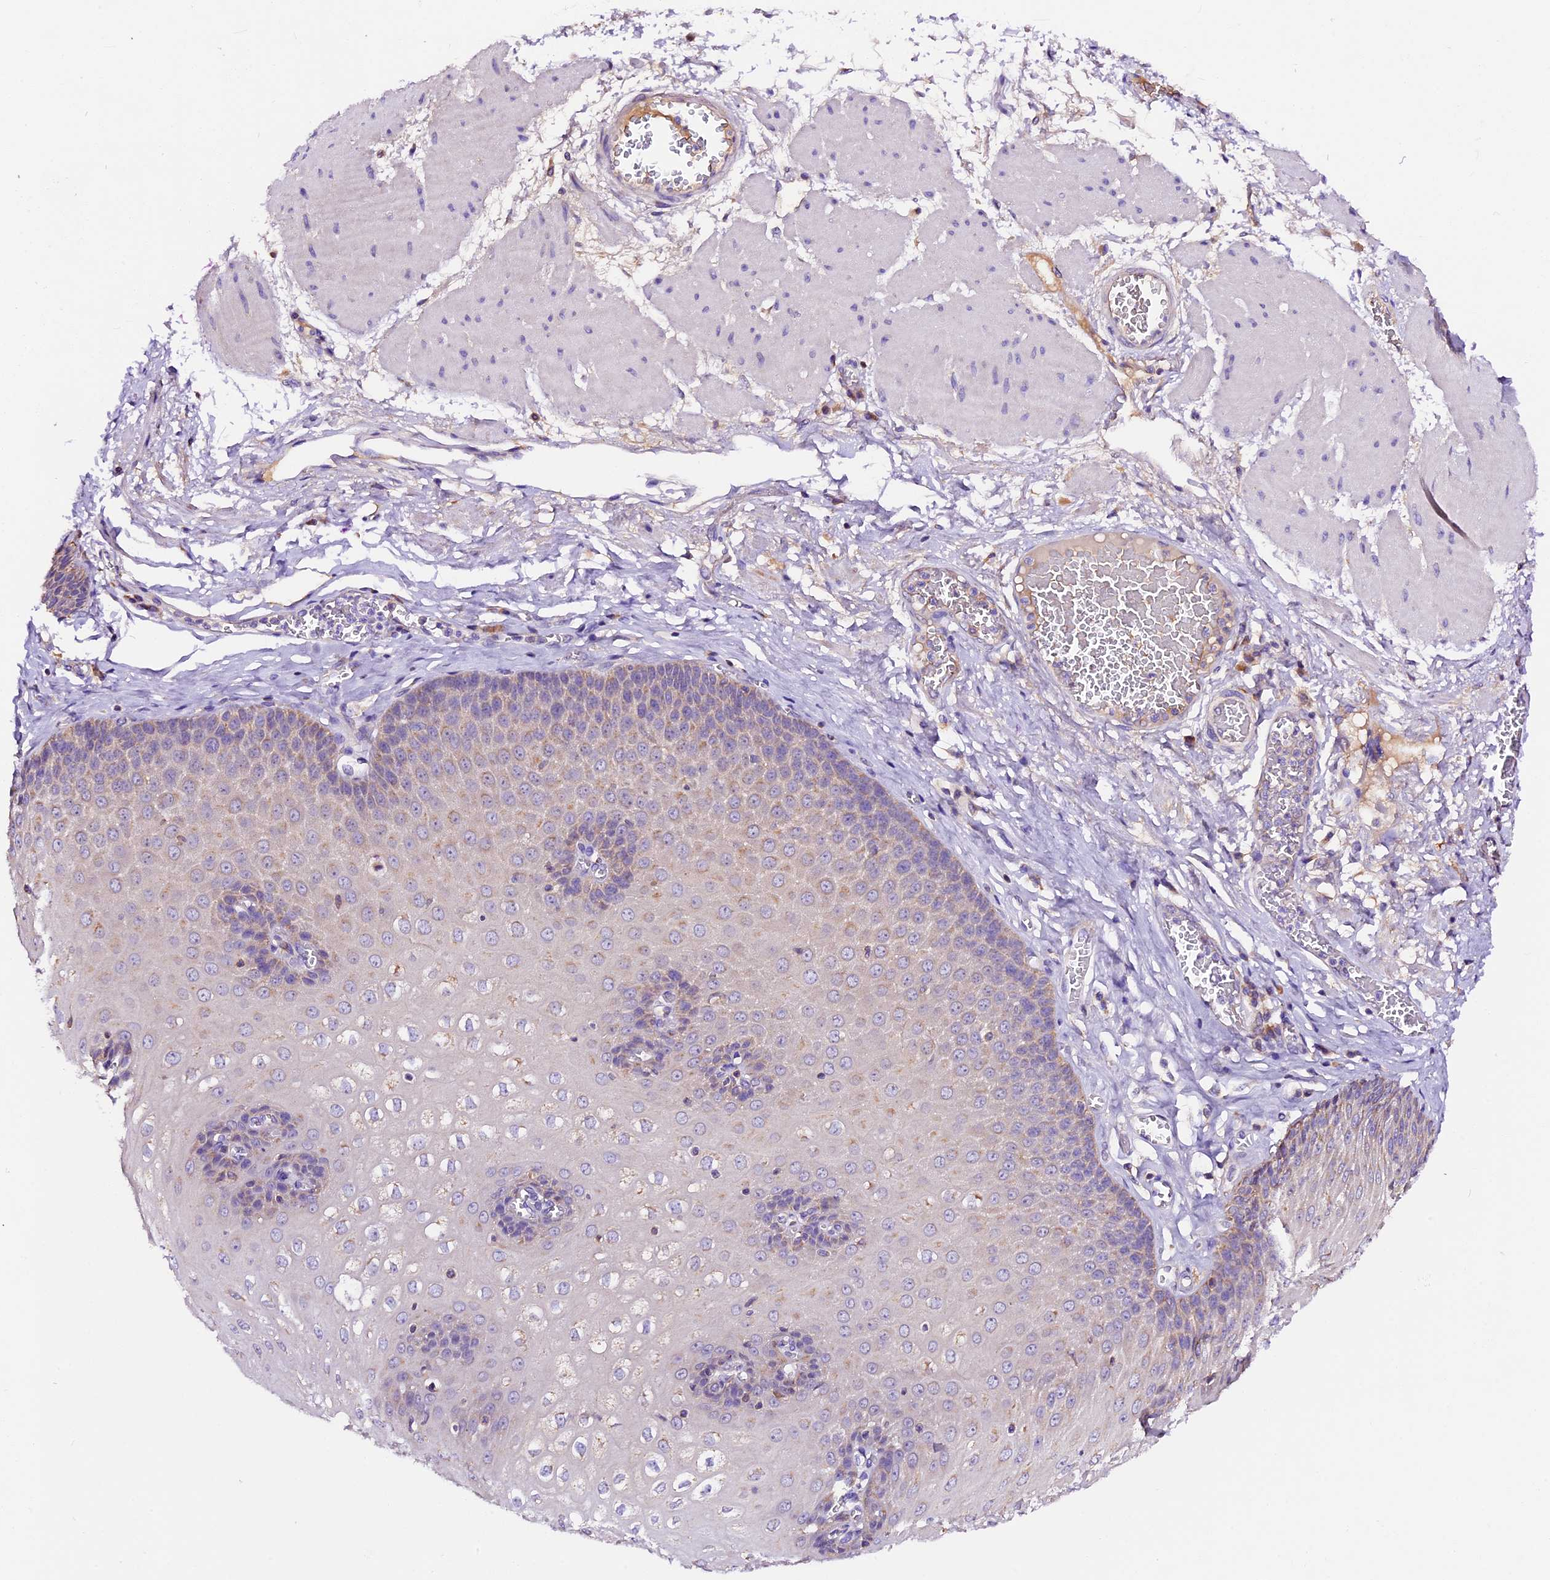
{"staining": {"intensity": "moderate", "quantity": "<25%", "location": "cytoplasmic/membranous"}, "tissue": "esophagus", "cell_type": "Squamous epithelial cells", "image_type": "normal", "snomed": [{"axis": "morphology", "description": "Normal tissue, NOS"}, {"axis": "topography", "description": "Esophagus"}], "caption": "Protein expression analysis of unremarkable human esophagus reveals moderate cytoplasmic/membranous expression in approximately <25% of squamous epithelial cells. Ihc stains the protein in brown and the nuclei are stained blue.", "gene": "SIX5", "patient": {"sex": "male", "age": 60}}